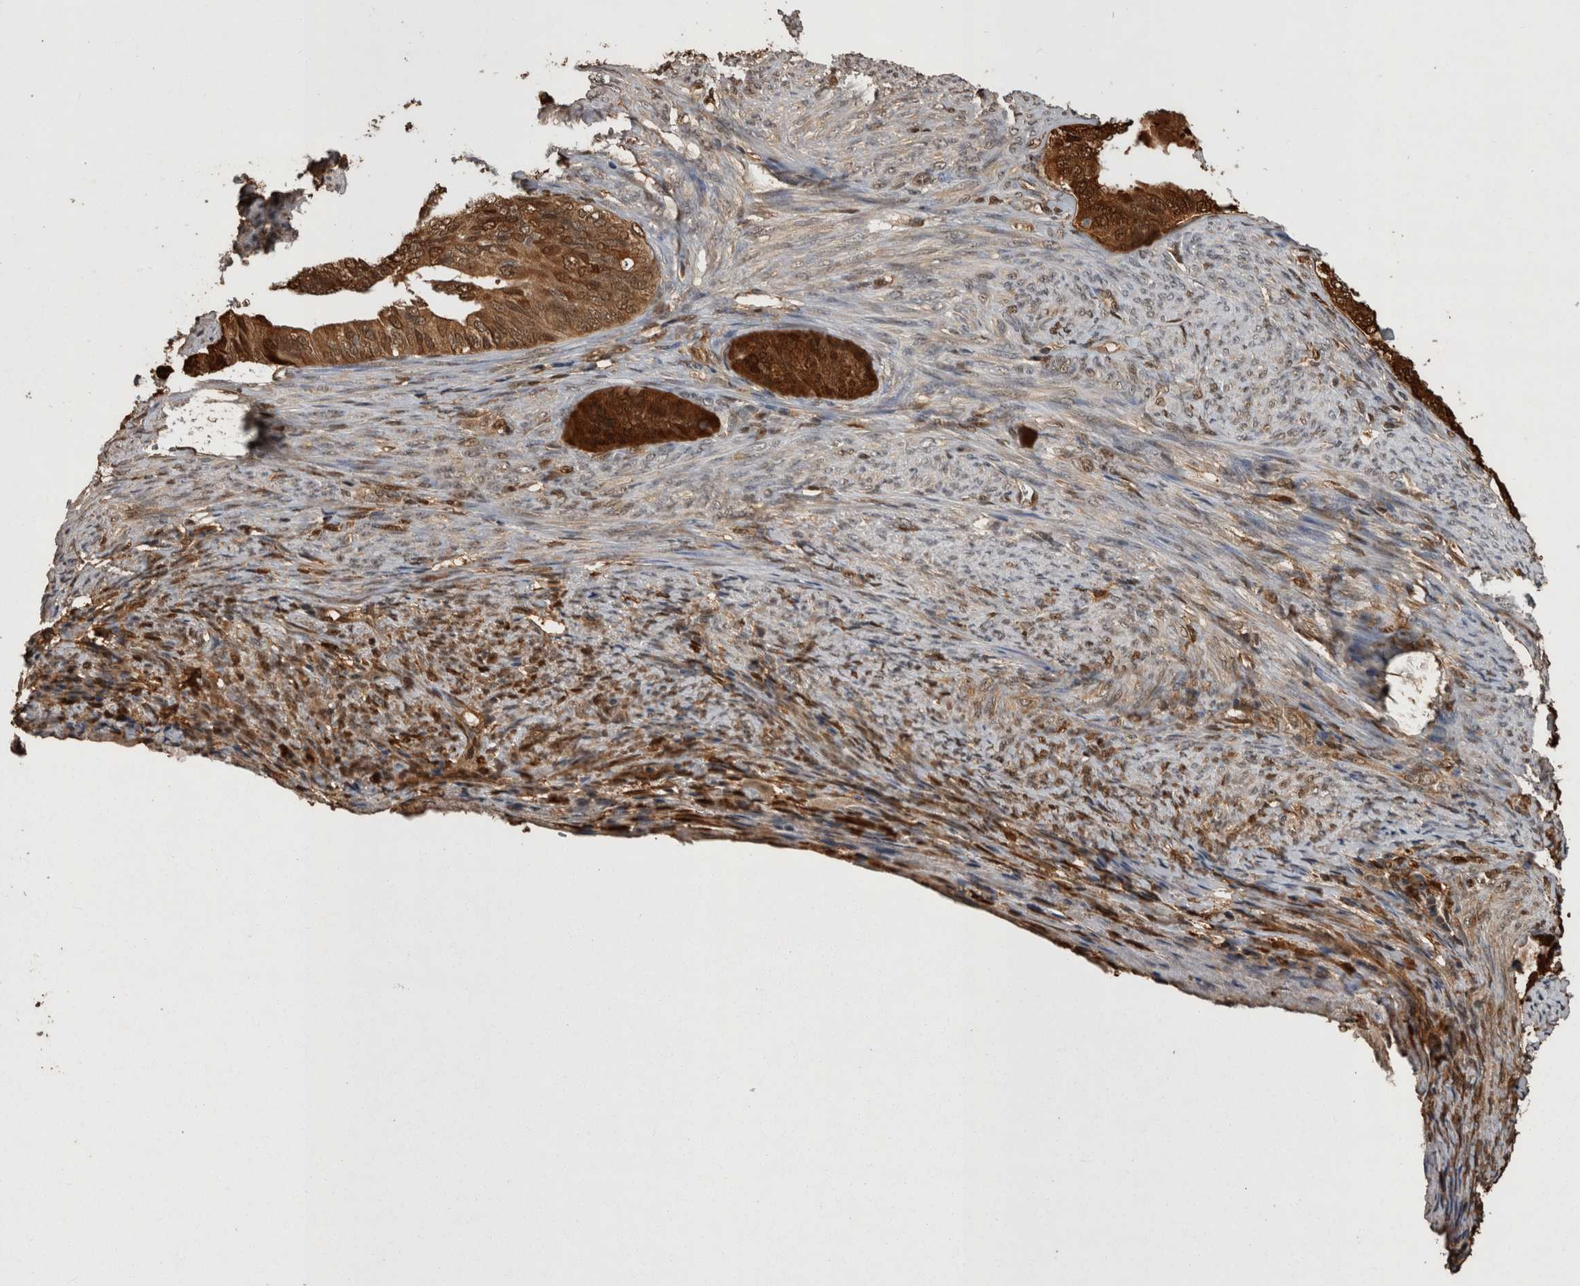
{"staining": {"intensity": "strong", "quantity": ">75%", "location": "cytoplasmic/membranous,nuclear"}, "tissue": "endometrial cancer", "cell_type": "Tumor cells", "image_type": "cancer", "snomed": [{"axis": "morphology", "description": "Adenocarcinoma, NOS"}, {"axis": "topography", "description": "Endometrium"}], "caption": "Adenocarcinoma (endometrial) stained with DAB (3,3'-diaminobenzidine) immunohistochemistry reveals high levels of strong cytoplasmic/membranous and nuclear expression in approximately >75% of tumor cells. The staining was performed using DAB to visualize the protein expression in brown, while the nuclei were stained in blue with hematoxylin (Magnification: 20x).", "gene": "LXN", "patient": {"sex": "female", "age": 86}}